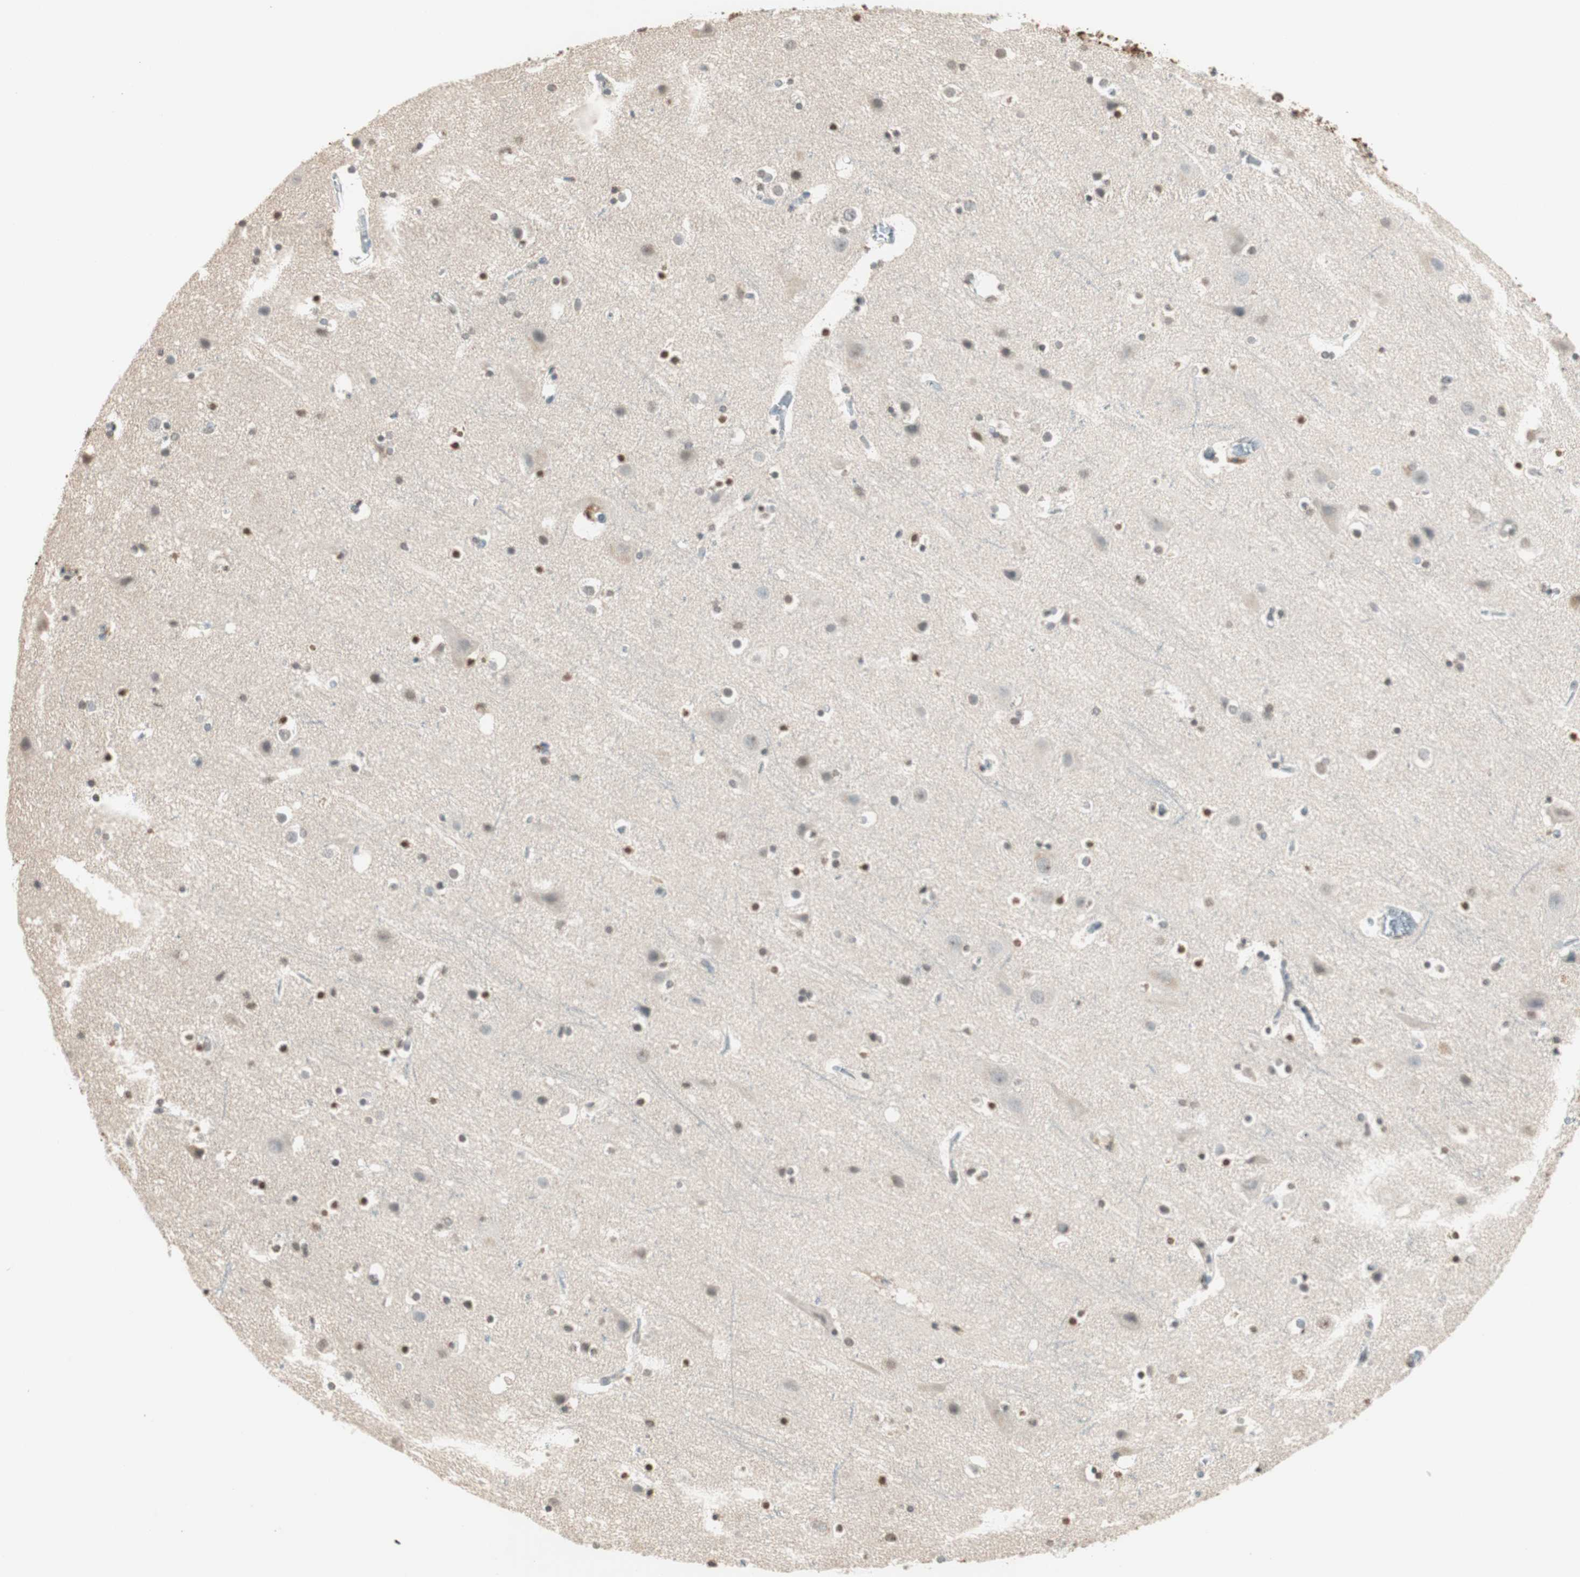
{"staining": {"intensity": "negative", "quantity": "none", "location": "none"}, "tissue": "cerebral cortex", "cell_type": "Endothelial cells", "image_type": "normal", "snomed": [{"axis": "morphology", "description": "Normal tissue, NOS"}, {"axis": "topography", "description": "Cerebral cortex"}], "caption": "Protein analysis of unremarkable cerebral cortex reveals no significant expression in endothelial cells. Brightfield microscopy of IHC stained with DAB (3,3'-diaminobenzidine) (brown) and hematoxylin (blue), captured at high magnification.", "gene": "PRELID1", "patient": {"sex": "male", "age": 45}}